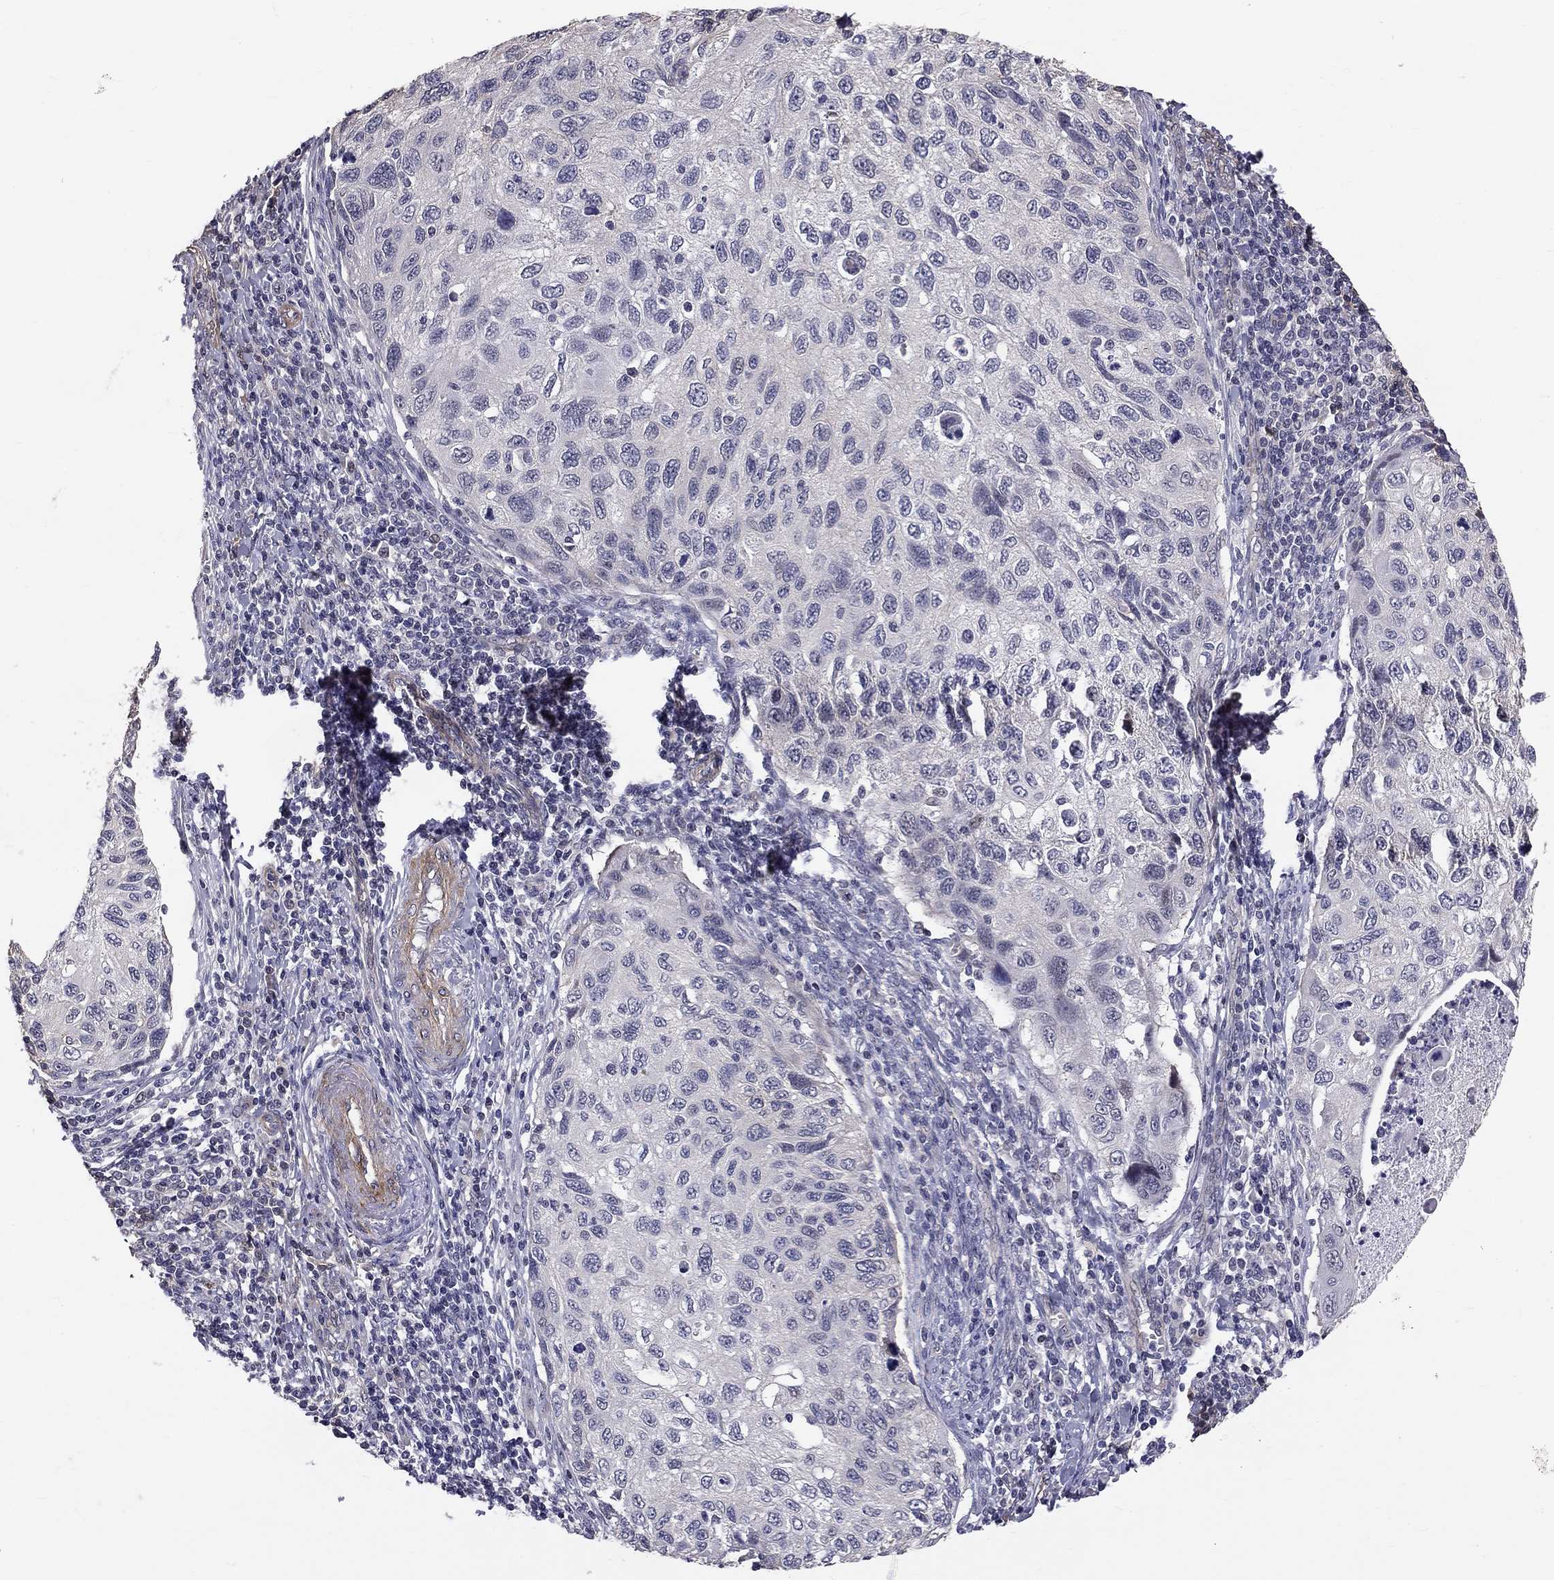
{"staining": {"intensity": "negative", "quantity": "none", "location": "none"}, "tissue": "cervical cancer", "cell_type": "Tumor cells", "image_type": "cancer", "snomed": [{"axis": "morphology", "description": "Squamous cell carcinoma, NOS"}, {"axis": "topography", "description": "Cervix"}], "caption": "There is no significant expression in tumor cells of cervical cancer (squamous cell carcinoma).", "gene": "GJB4", "patient": {"sex": "female", "age": 70}}